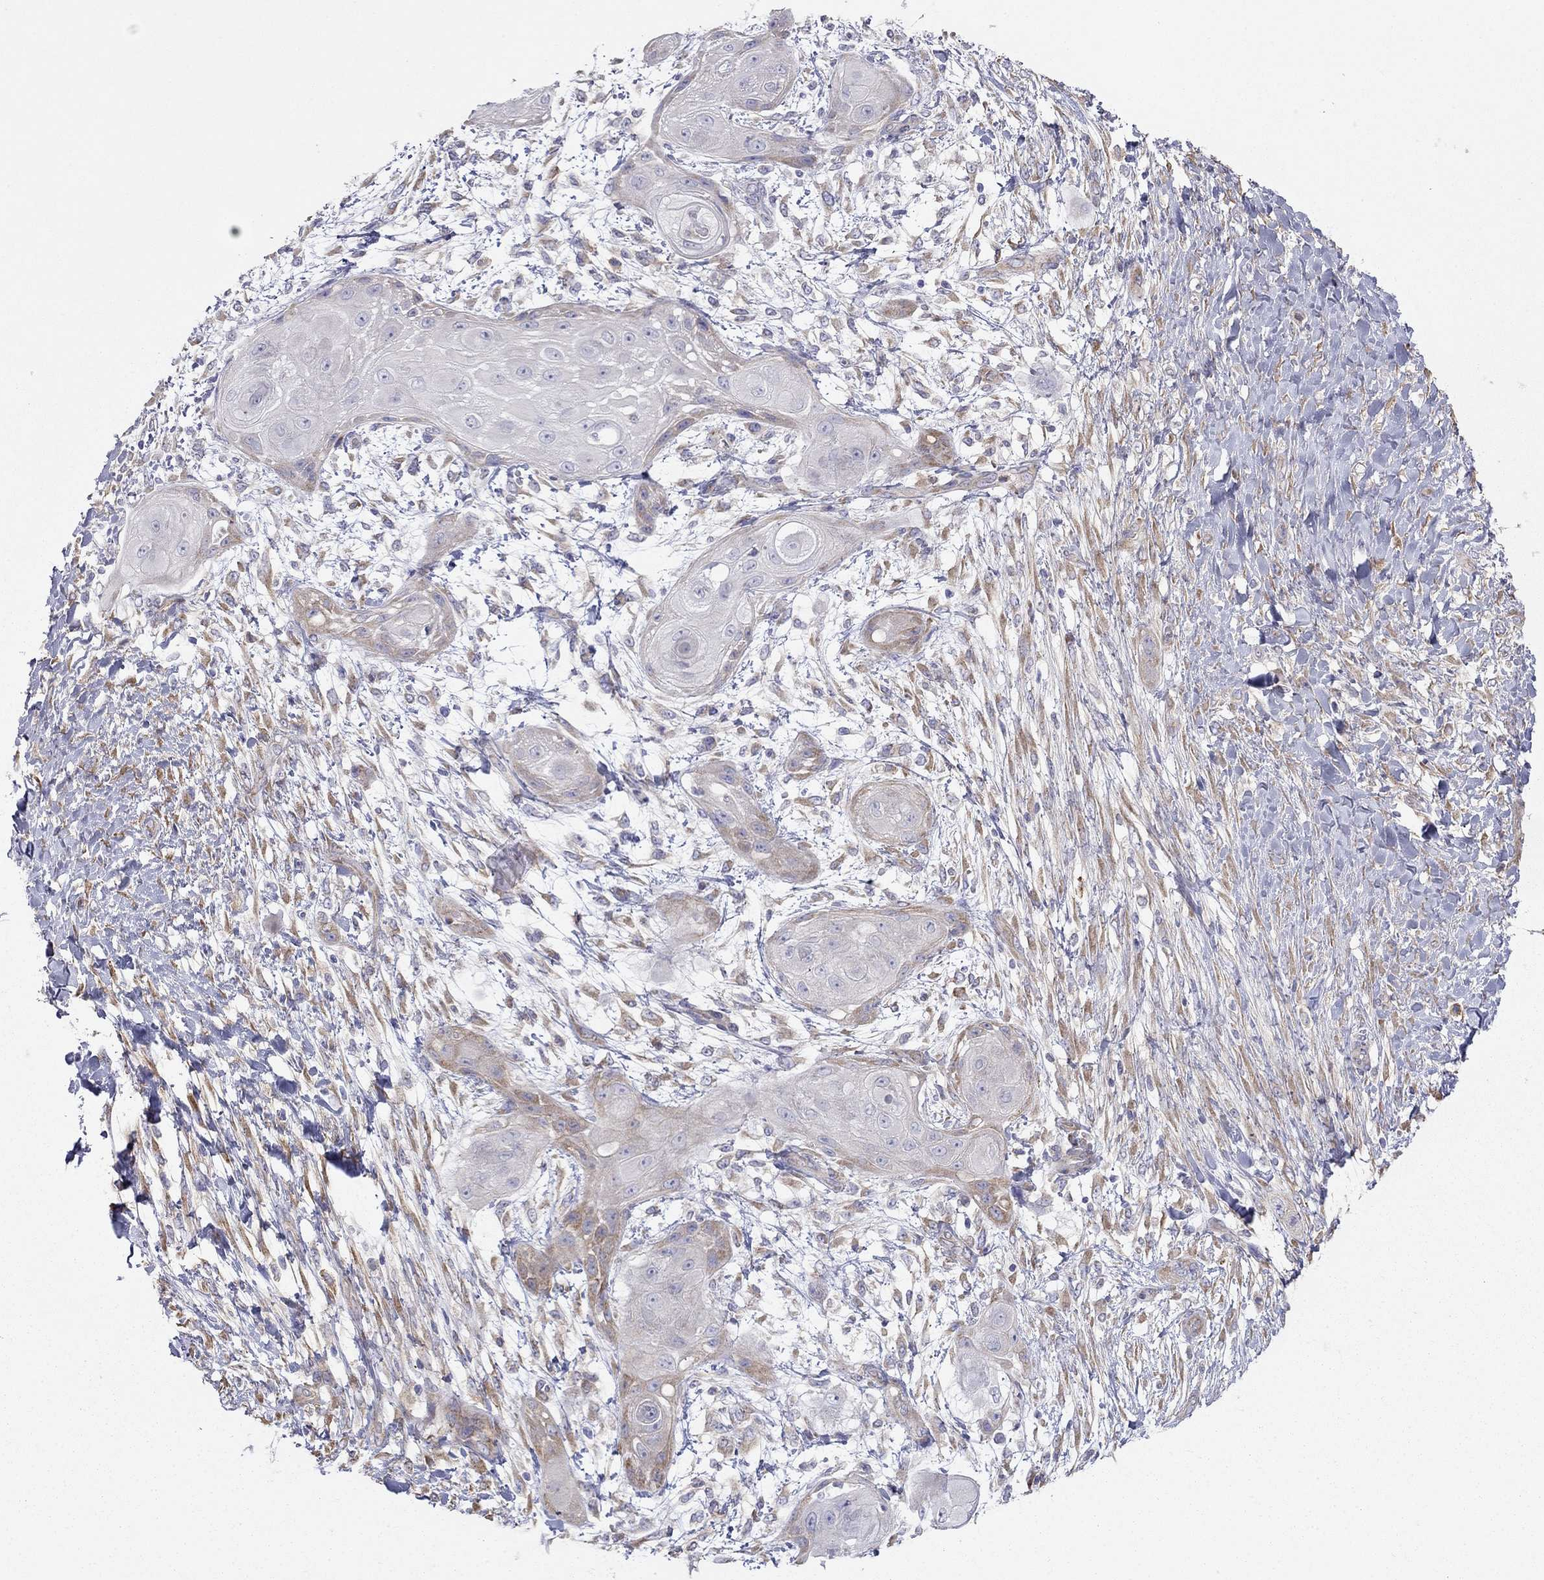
{"staining": {"intensity": "moderate", "quantity": "25%-75%", "location": "cytoplasmic/membranous"}, "tissue": "skin cancer", "cell_type": "Tumor cells", "image_type": "cancer", "snomed": [{"axis": "morphology", "description": "Squamous cell carcinoma, NOS"}, {"axis": "topography", "description": "Skin"}], "caption": "Immunohistochemical staining of skin cancer (squamous cell carcinoma) reveals medium levels of moderate cytoplasmic/membranous positivity in about 25%-75% of tumor cells.", "gene": "LONRF2", "patient": {"sex": "male", "age": 62}}